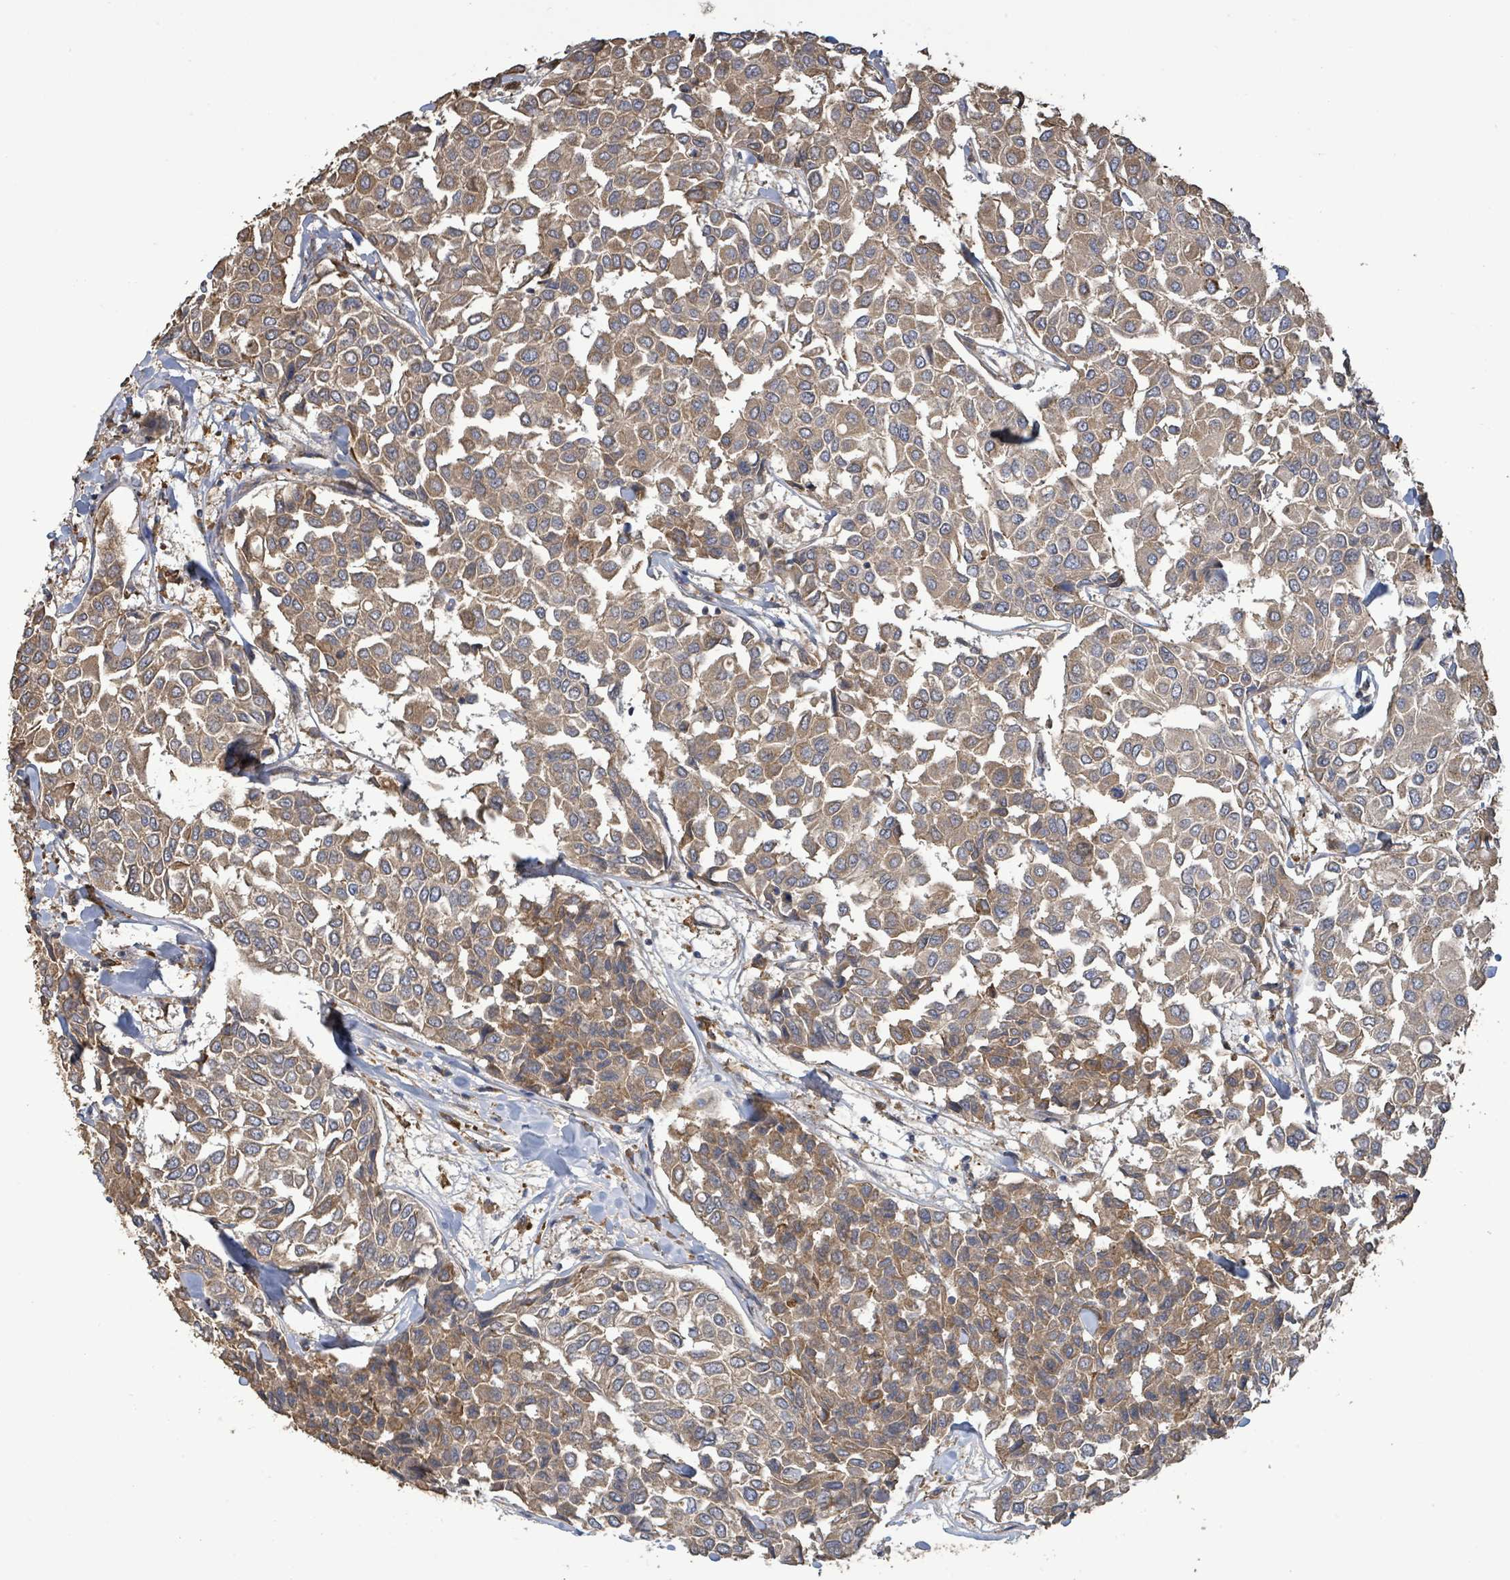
{"staining": {"intensity": "moderate", "quantity": ">75%", "location": "cytoplasmic/membranous"}, "tissue": "breast cancer", "cell_type": "Tumor cells", "image_type": "cancer", "snomed": [{"axis": "morphology", "description": "Duct carcinoma"}, {"axis": "topography", "description": "Breast"}], "caption": "Brown immunohistochemical staining in human breast cancer demonstrates moderate cytoplasmic/membranous staining in about >75% of tumor cells.", "gene": "ARPIN", "patient": {"sex": "female", "age": 55}}